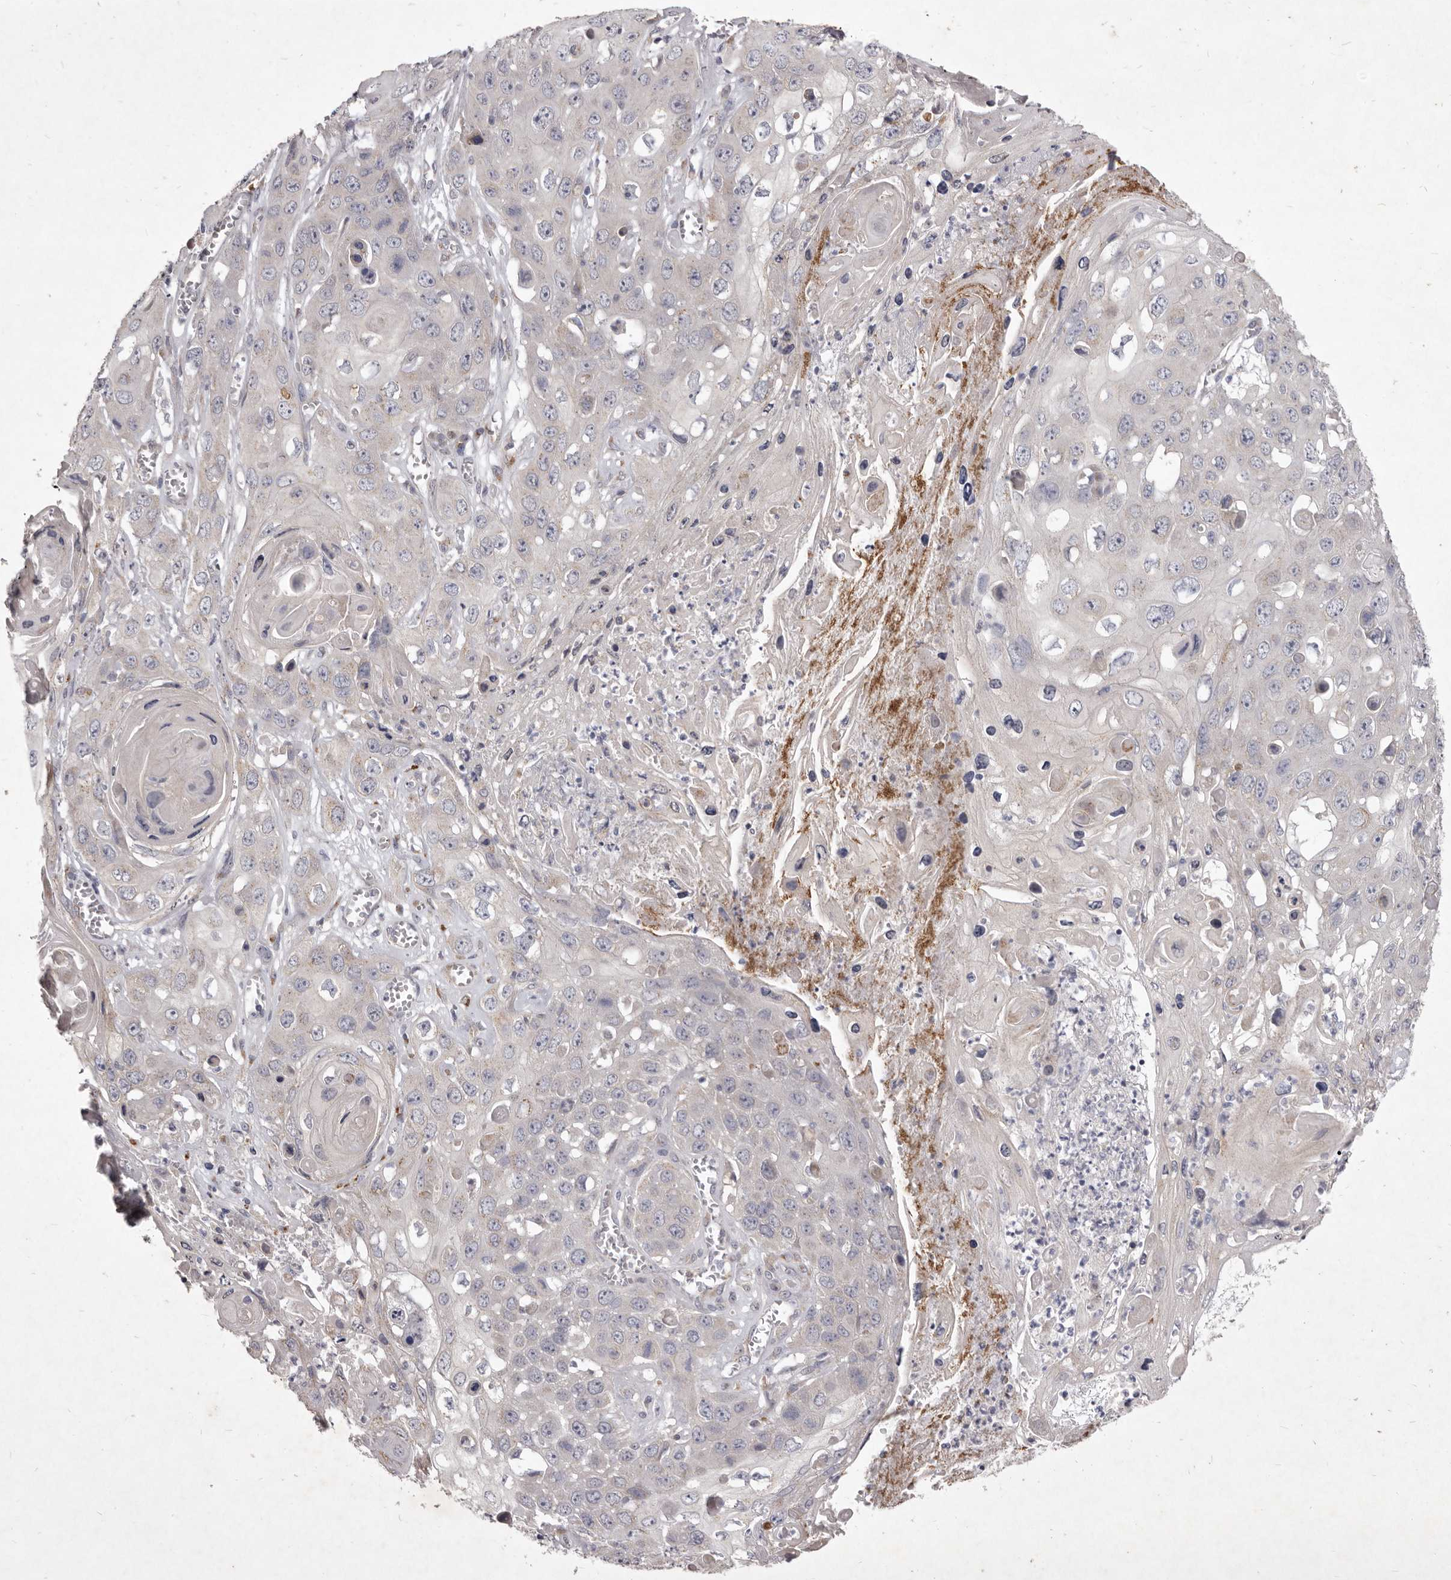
{"staining": {"intensity": "negative", "quantity": "none", "location": "none"}, "tissue": "skin cancer", "cell_type": "Tumor cells", "image_type": "cancer", "snomed": [{"axis": "morphology", "description": "Squamous cell carcinoma, NOS"}, {"axis": "topography", "description": "Skin"}], "caption": "Skin cancer was stained to show a protein in brown. There is no significant staining in tumor cells.", "gene": "P2RX6", "patient": {"sex": "male", "age": 55}}